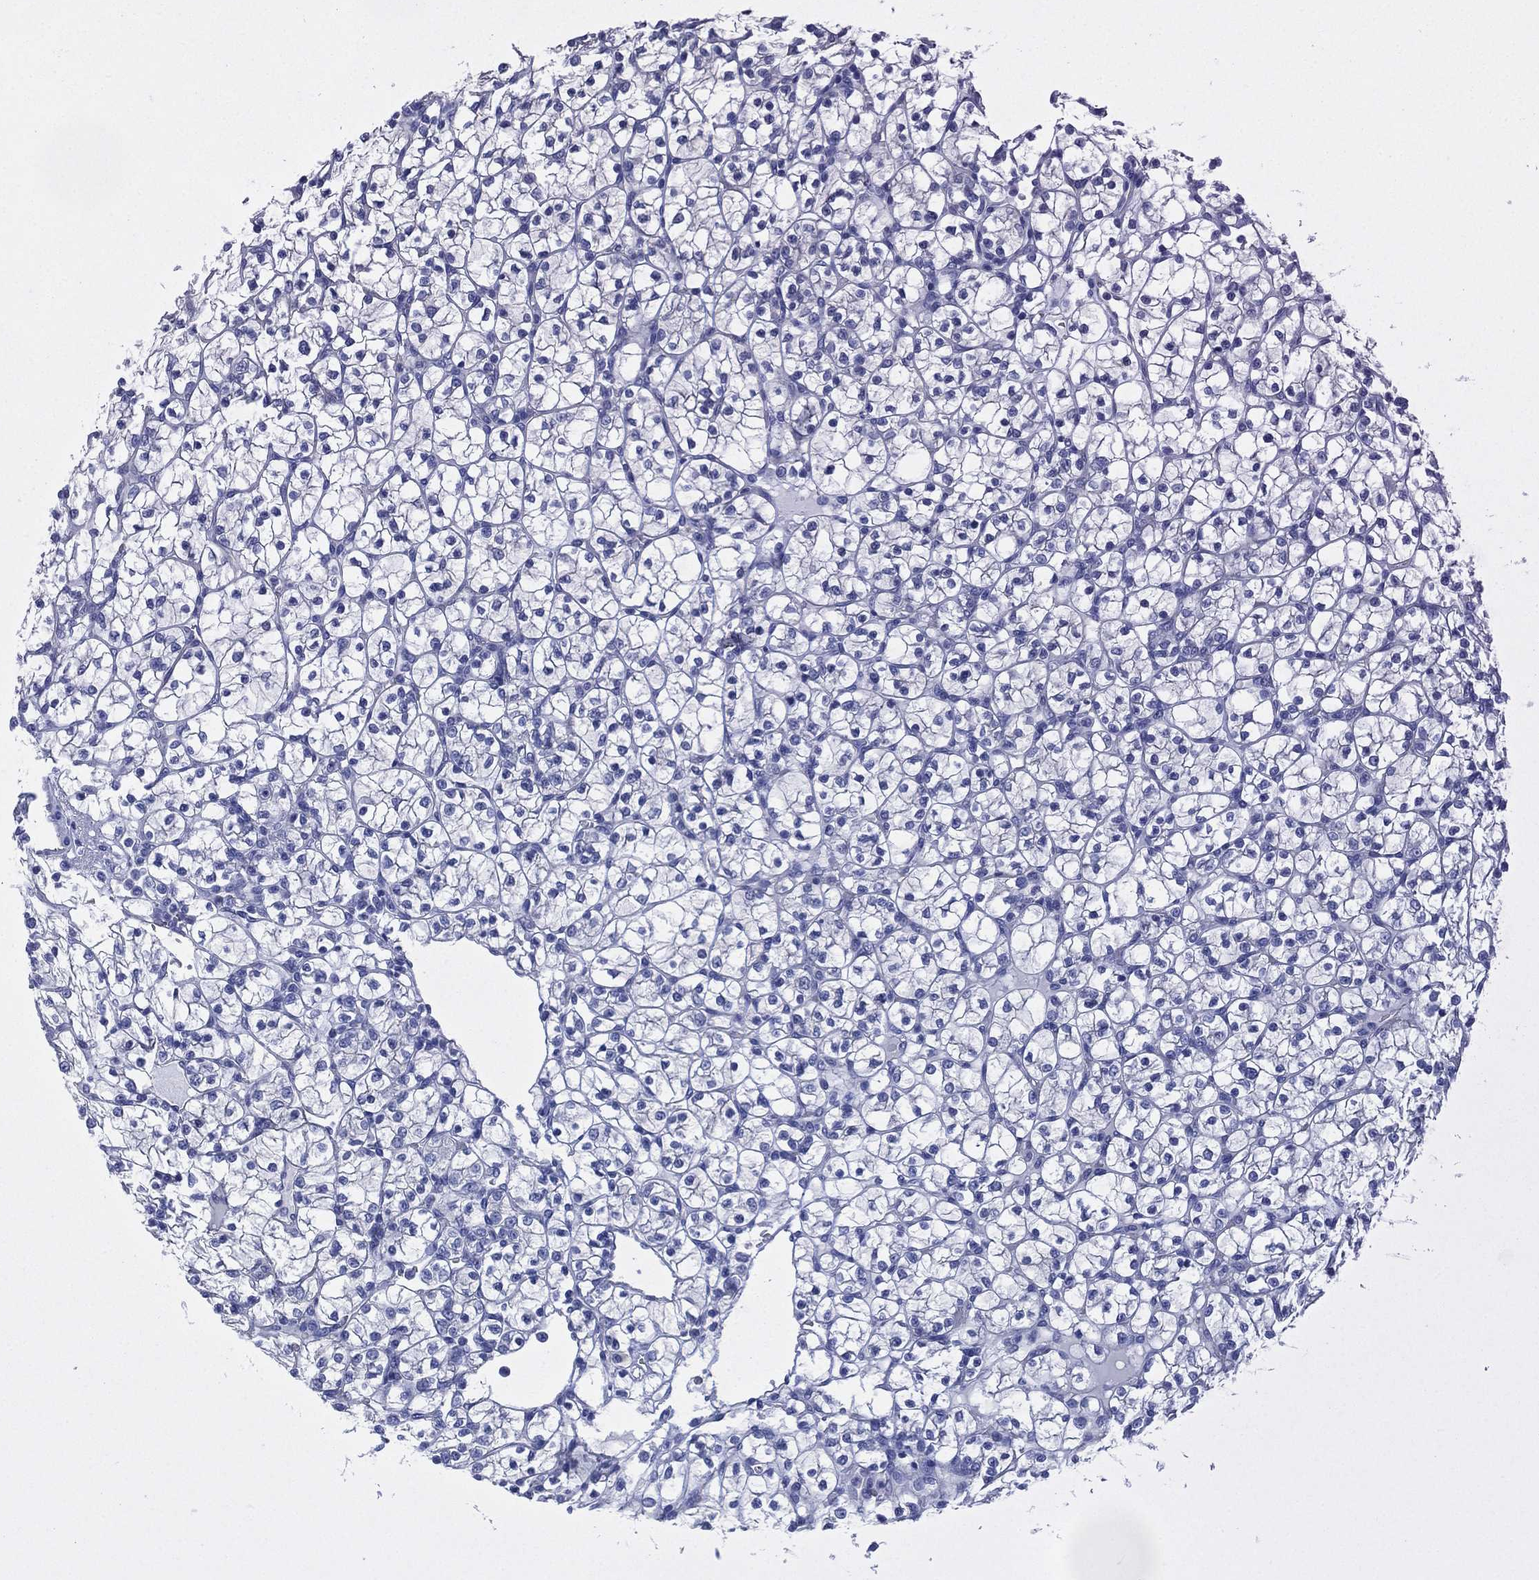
{"staining": {"intensity": "negative", "quantity": "none", "location": "none"}, "tissue": "renal cancer", "cell_type": "Tumor cells", "image_type": "cancer", "snomed": [{"axis": "morphology", "description": "Adenocarcinoma, NOS"}, {"axis": "topography", "description": "Kidney"}], "caption": "An image of human renal cancer is negative for staining in tumor cells.", "gene": "CCDC70", "patient": {"sex": "female", "age": 89}}